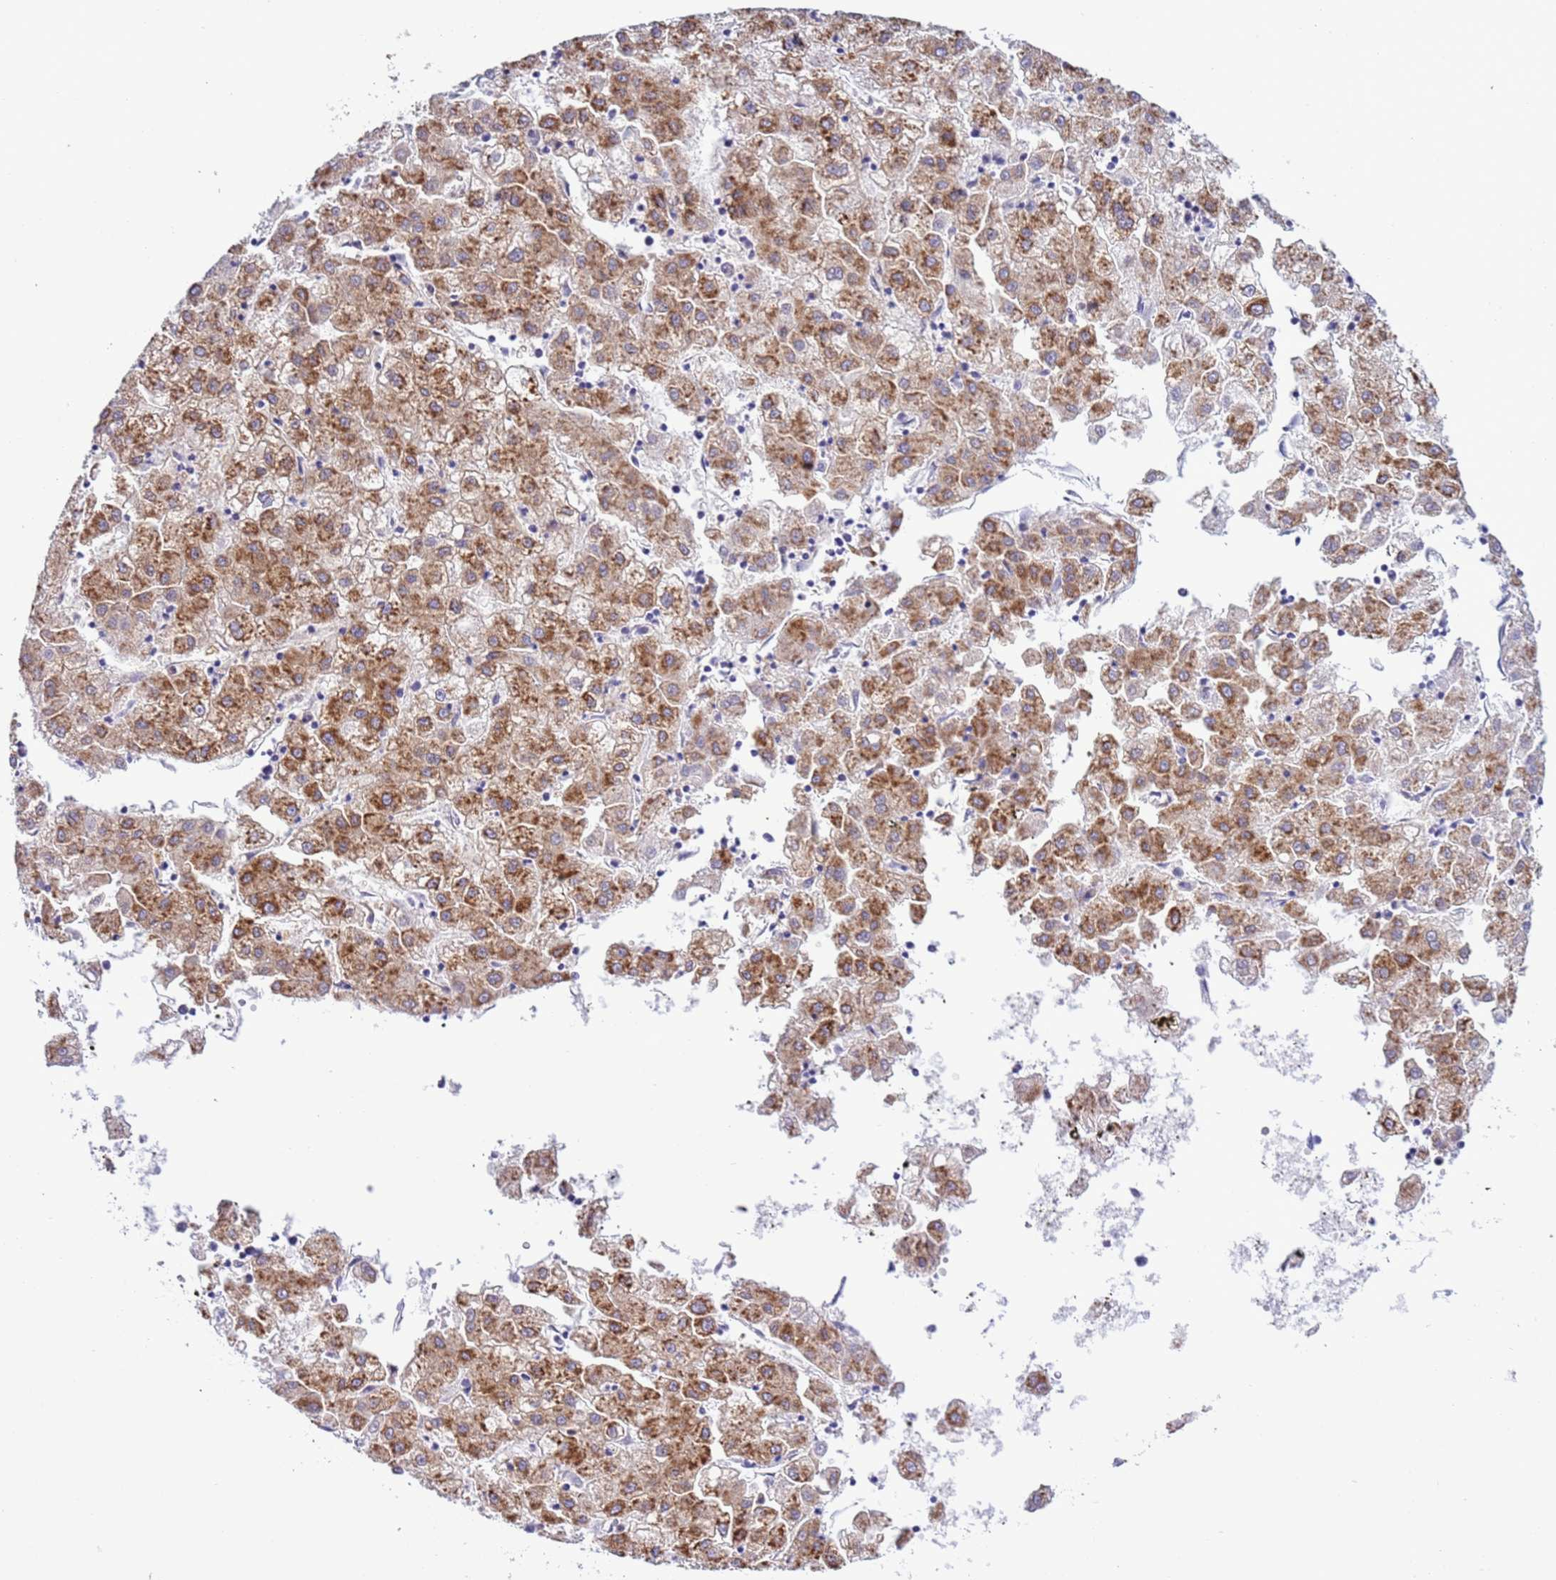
{"staining": {"intensity": "moderate", "quantity": ">75%", "location": "cytoplasmic/membranous"}, "tissue": "liver cancer", "cell_type": "Tumor cells", "image_type": "cancer", "snomed": [{"axis": "morphology", "description": "Carcinoma, Hepatocellular, NOS"}, {"axis": "topography", "description": "Liver"}], "caption": "Immunohistochemical staining of liver cancer (hepatocellular carcinoma) demonstrates moderate cytoplasmic/membranous protein positivity in about >75% of tumor cells.", "gene": "VARS1", "patient": {"sex": "male", "age": 72}}